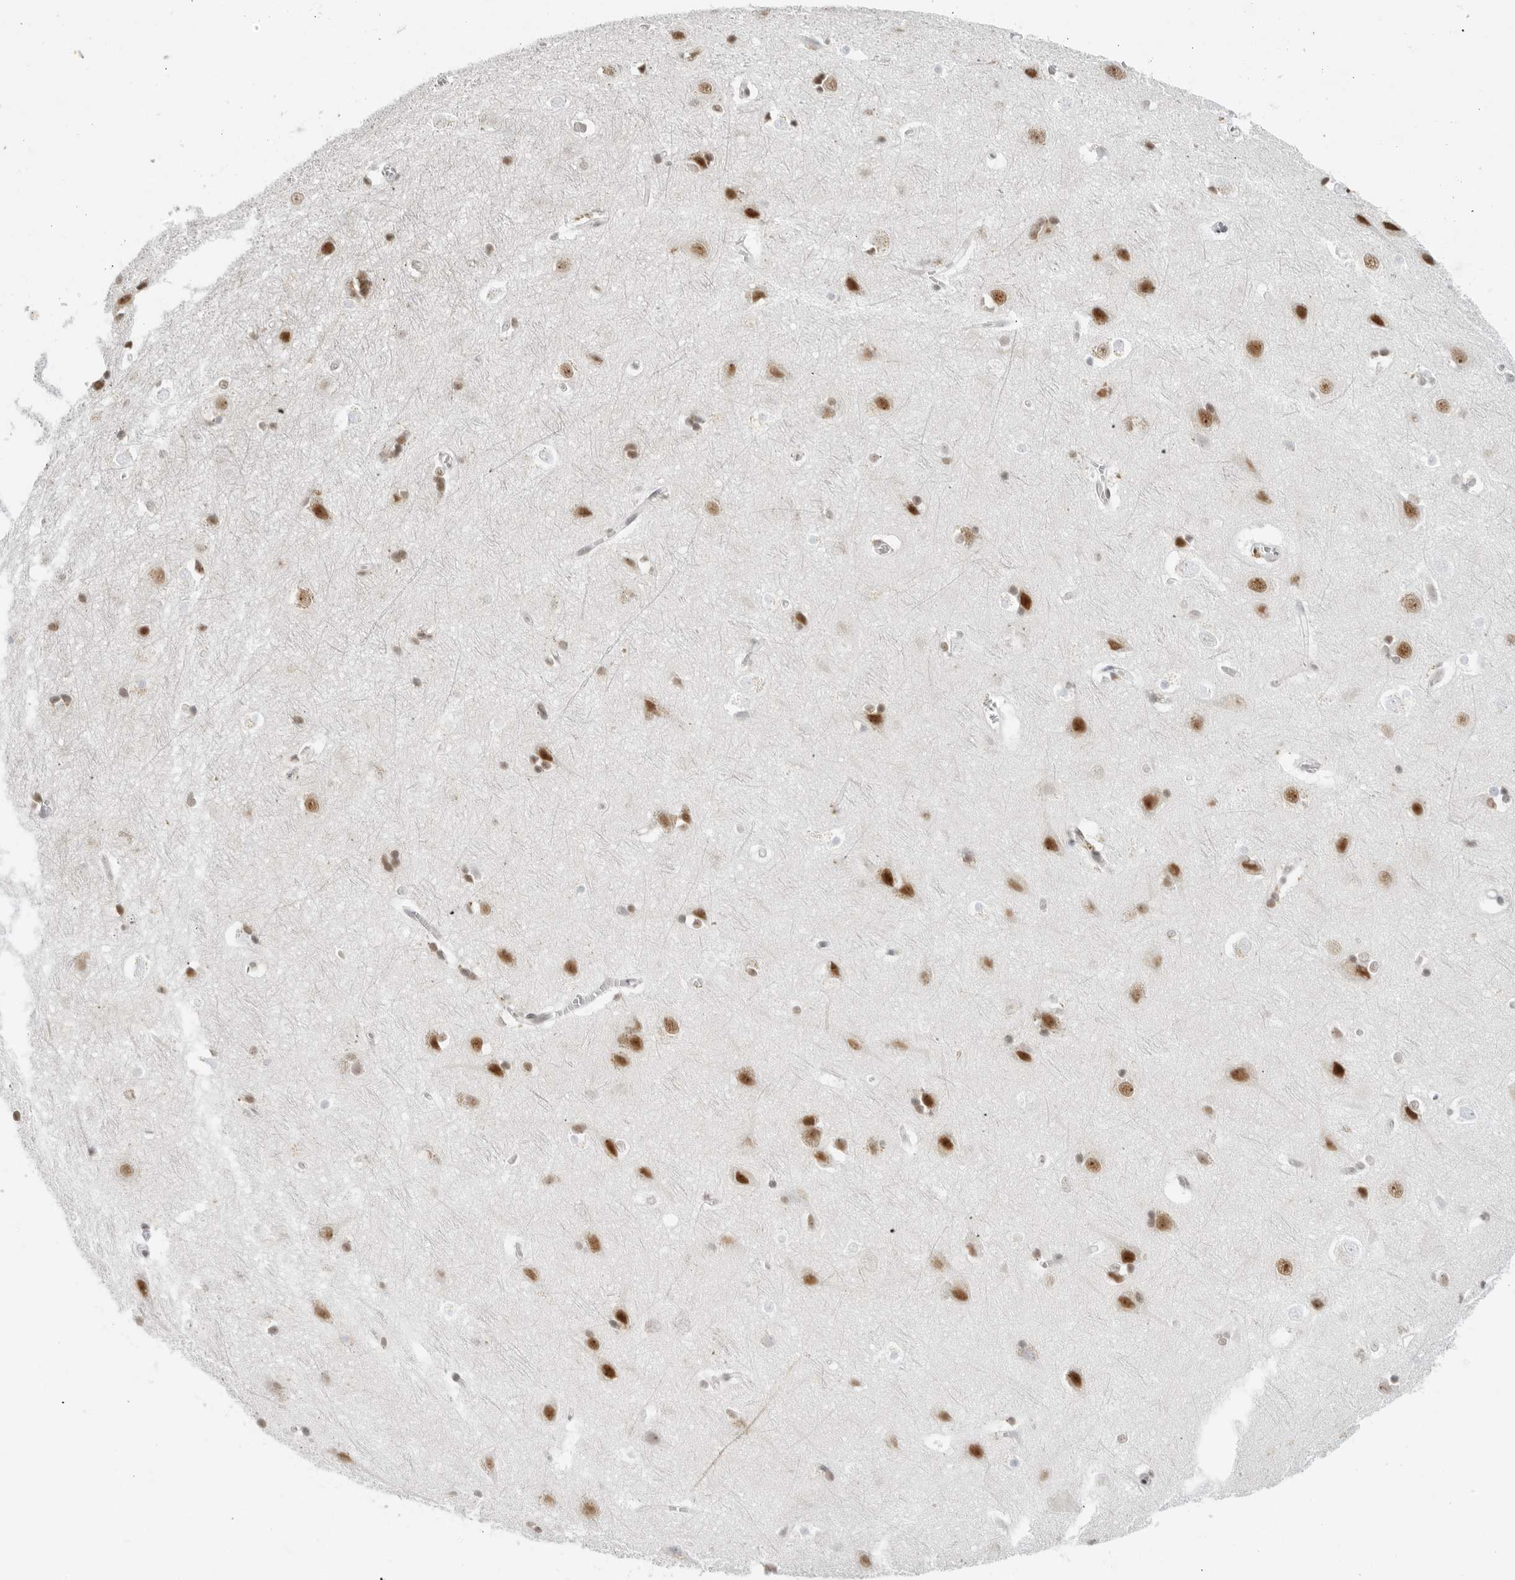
{"staining": {"intensity": "negative", "quantity": "none", "location": "none"}, "tissue": "cerebral cortex", "cell_type": "Endothelial cells", "image_type": "normal", "snomed": [{"axis": "morphology", "description": "Normal tissue, NOS"}, {"axis": "topography", "description": "Cerebral cortex"}], "caption": "Endothelial cells show no significant protein positivity in benign cerebral cortex. (DAB (3,3'-diaminobenzidine) immunohistochemistry, high magnification).", "gene": "FOXK2", "patient": {"sex": "male", "age": 54}}